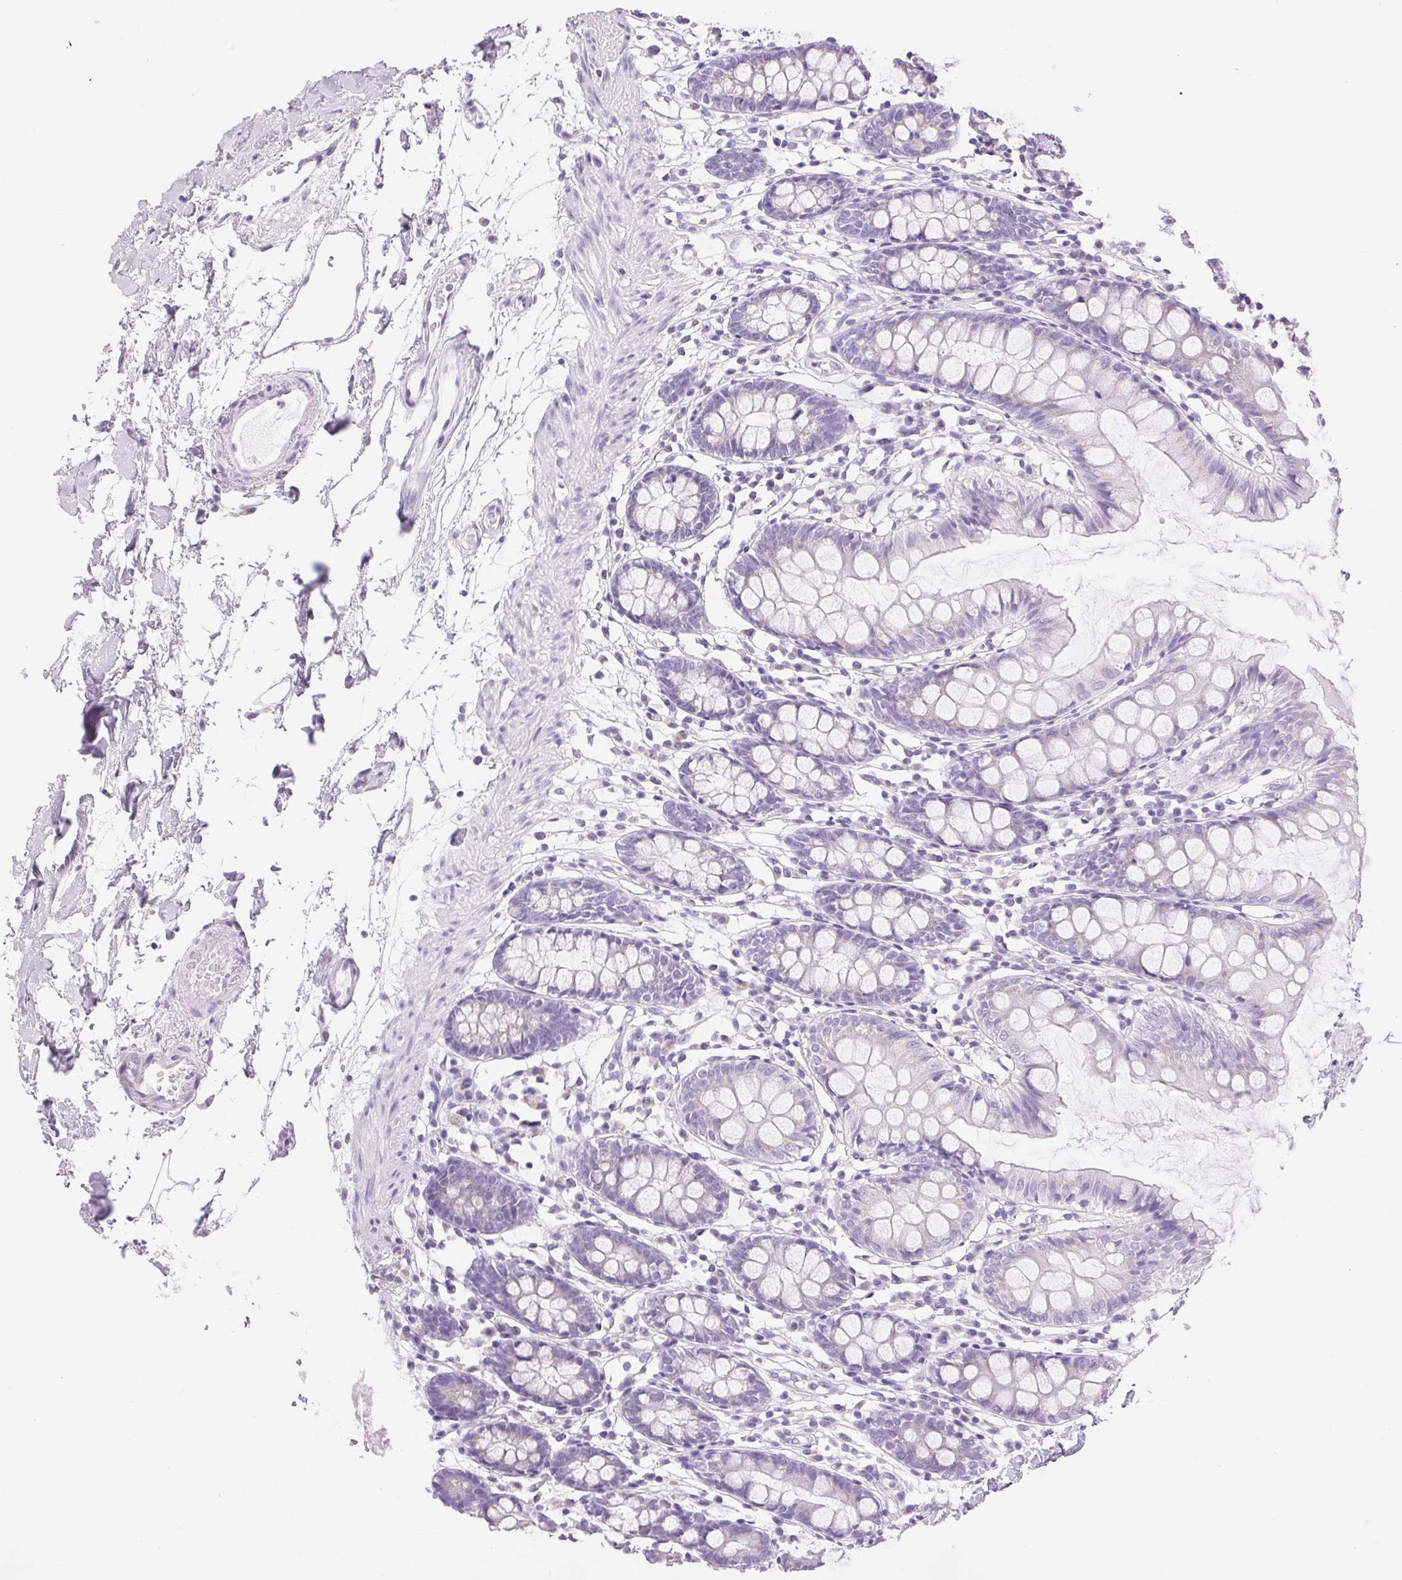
{"staining": {"intensity": "negative", "quantity": "none", "location": "none"}, "tissue": "colon", "cell_type": "Endothelial cells", "image_type": "normal", "snomed": [{"axis": "morphology", "description": "Normal tissue, NOS"}, {"axis": "topography", "description": "Colon"}], "caption": "This is a photomicrograph of immunohistochemistry staining of unremarkable colon, which shows no positivity in endothelial cells.", "gene": "SERPINB3", "patient": {"sex": "female", "age": 84}}